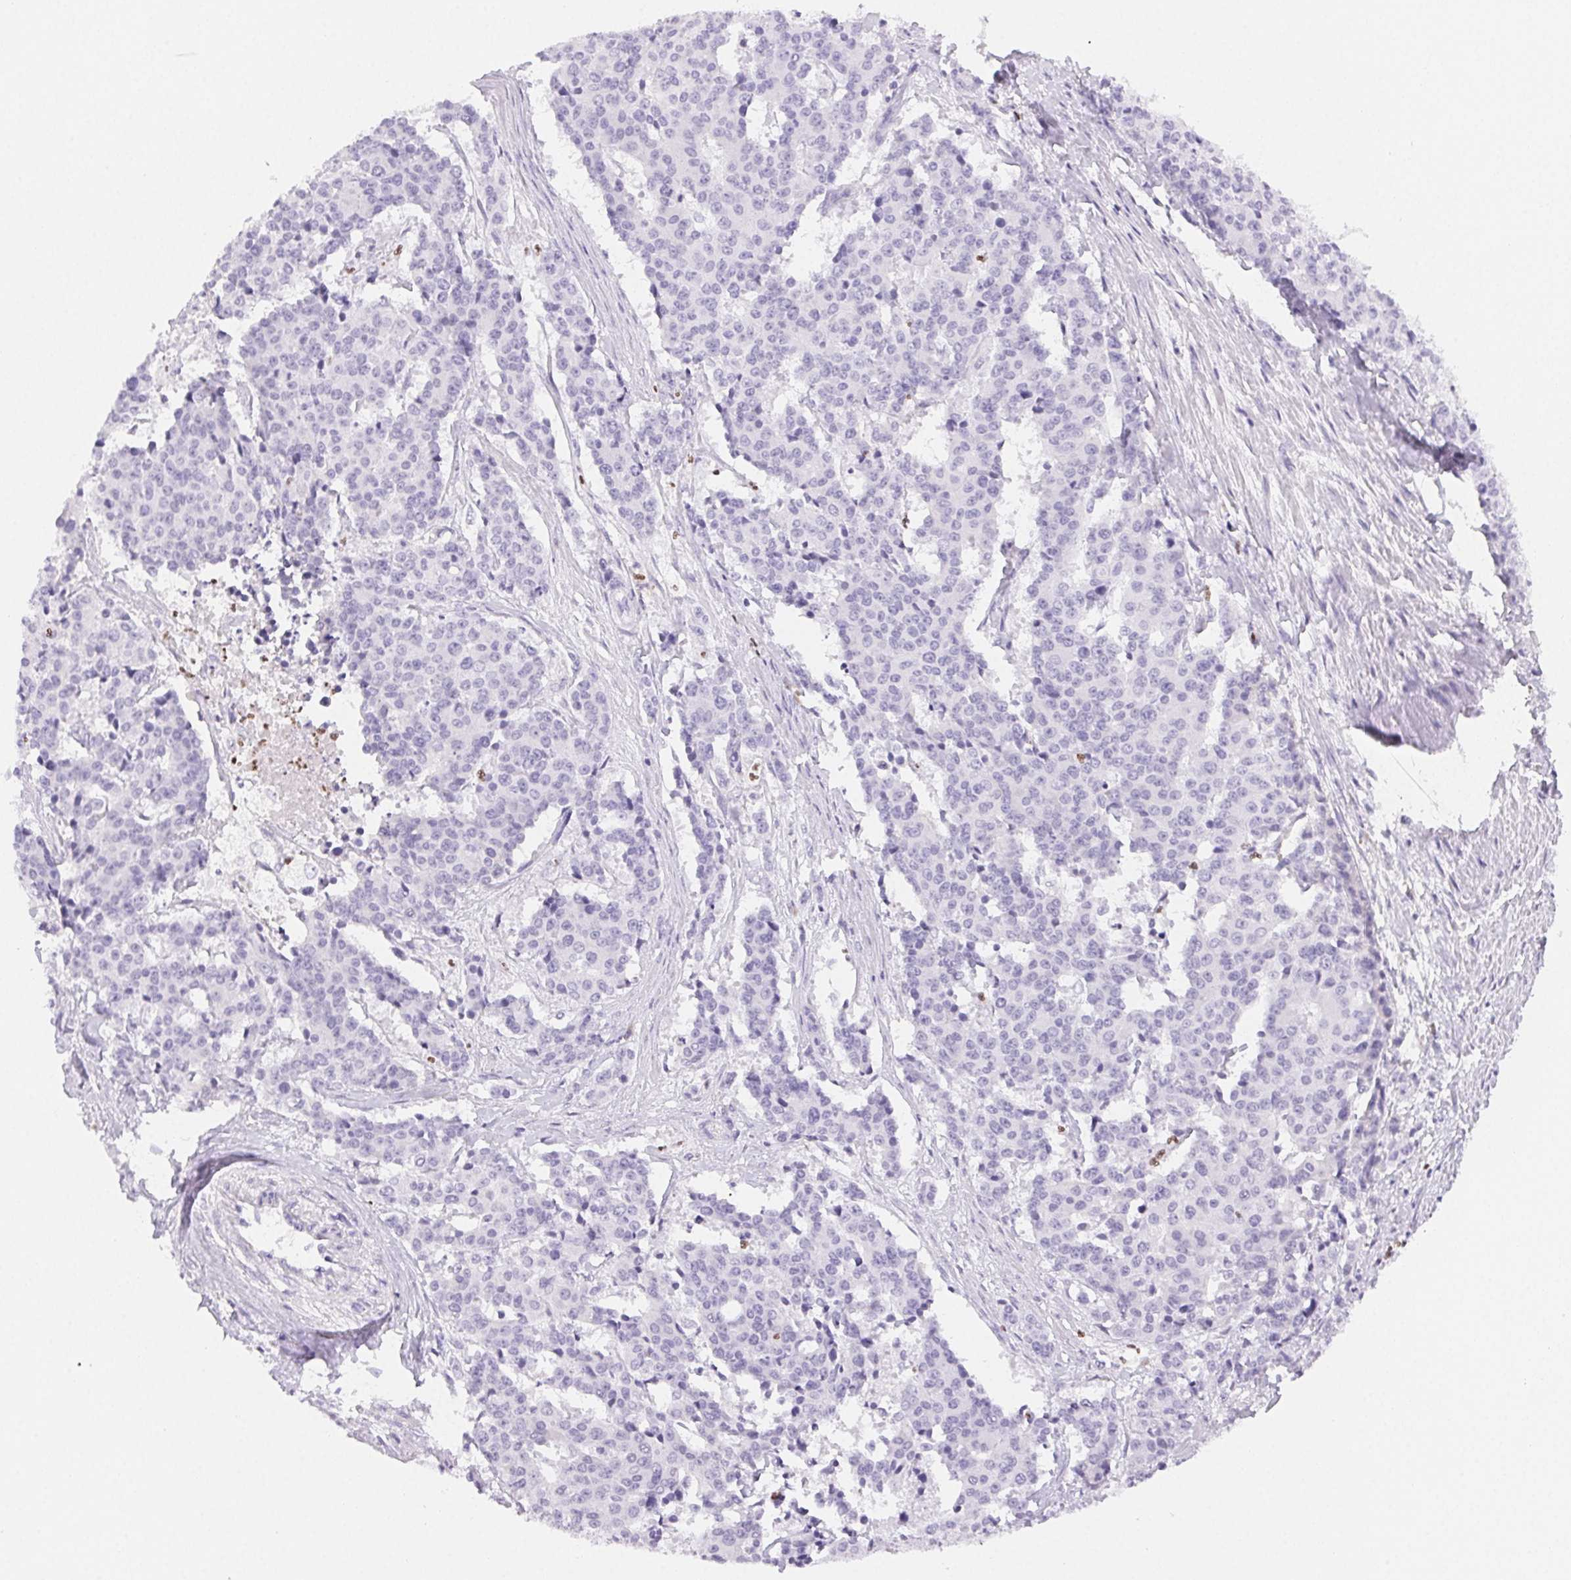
{"staining": {"intensity": "negative", "quantity": "none", "location": "none"}, "tissue": "cervical cancer", "cell_type": "Tumor cells", "image_type": "cancer", "snomed": [{"axis": "morphology", "description": "Squamous cell carcinoma, NOS"}, {"axis": "topography", "description": "Cervix"}], "caption": "Tumor cells show no significant protein positivity in cervical cancer.", "gene": "PADI4", "patient": {"sex": "female", "age": 28}}